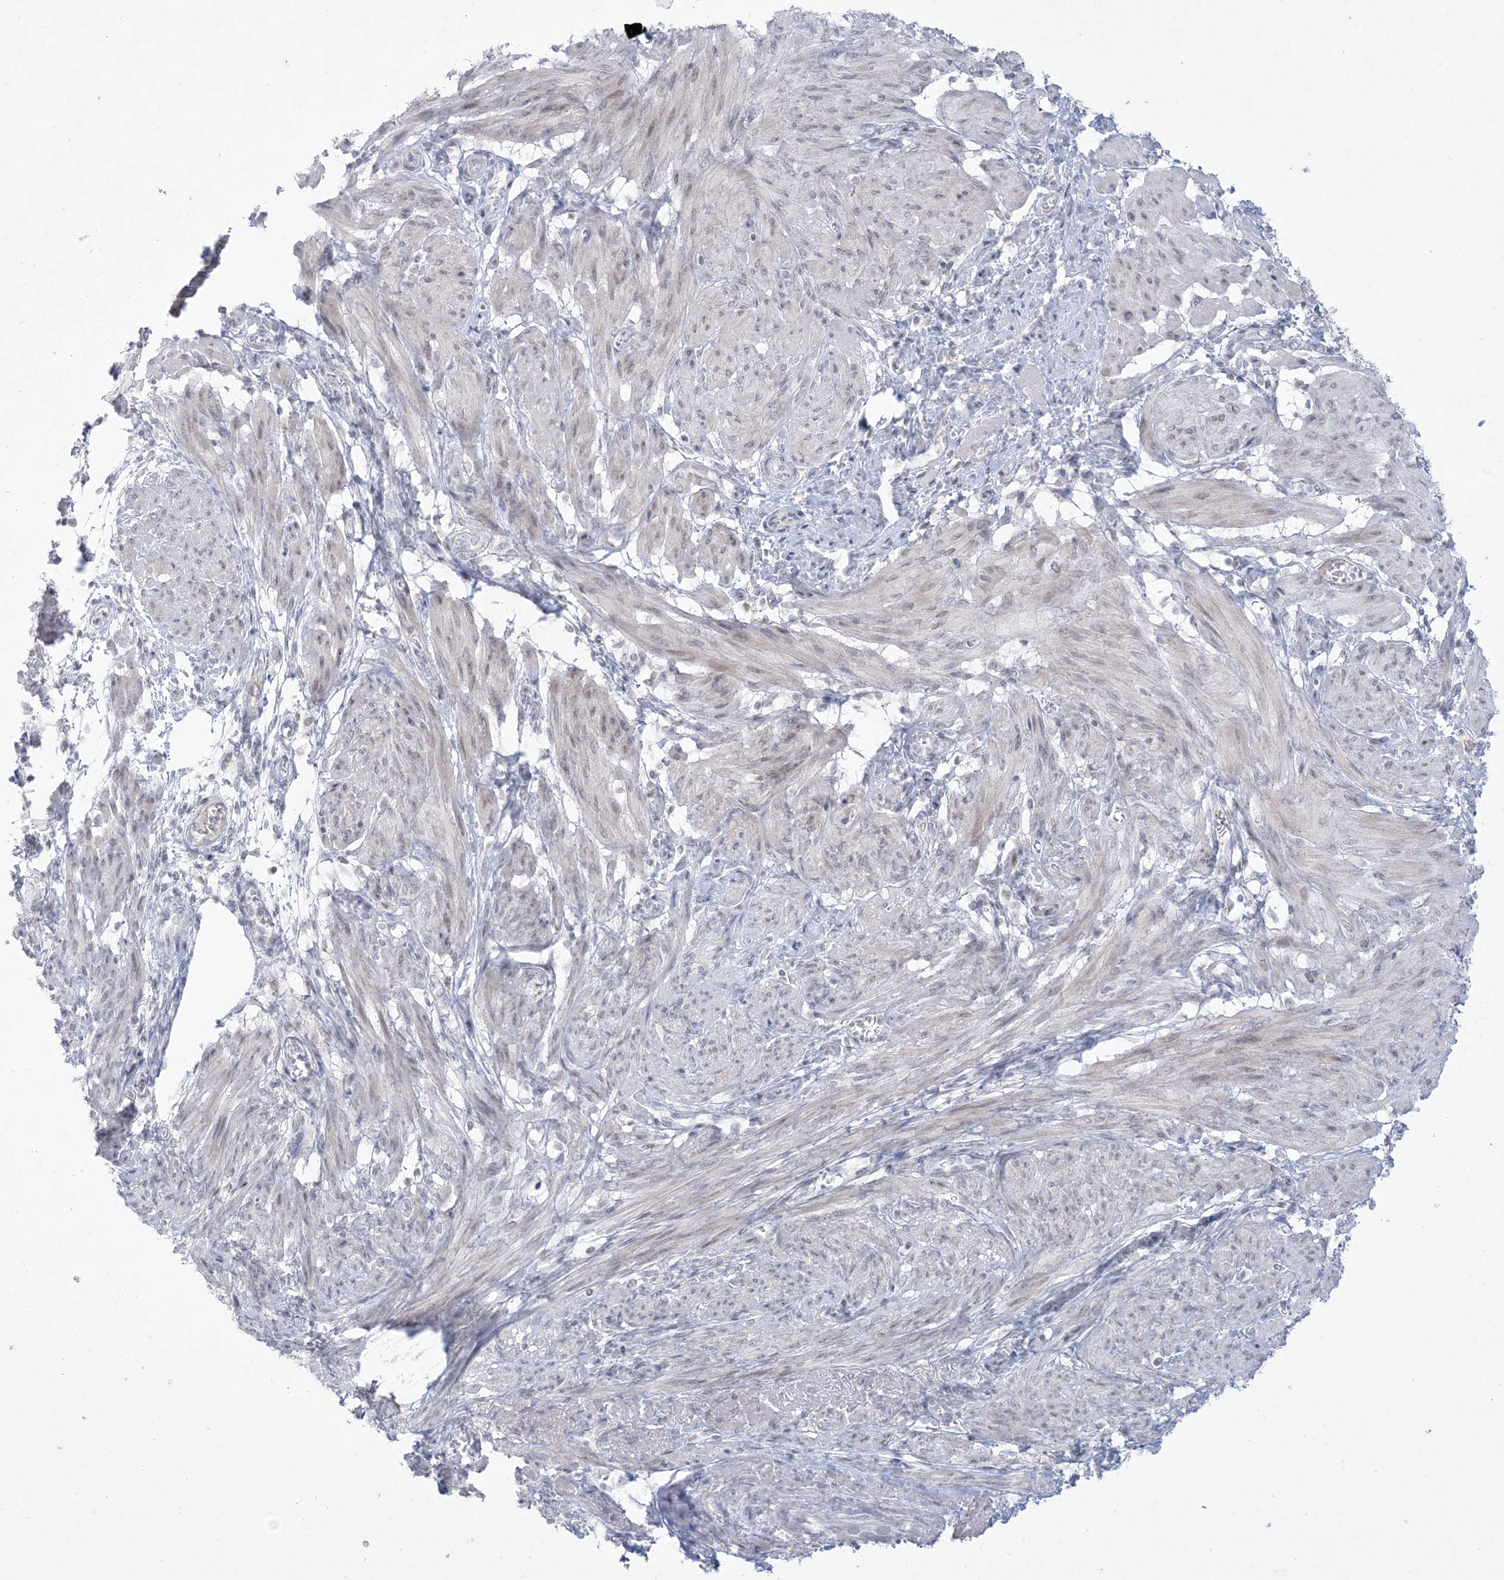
{"staining": {"intensity": "weak", "quantity": "<25%", "location": "nuclear"}, "tissue": "smooth muscle", "cell_type": "Smooth muscle cells", "image_type": "normal", "snomed": [{"axis": "morphology", "description": "Normal tissue, NOS"}, {"axis": "topography", "description": "Smooth muscle"}], "caption": "Smooth muscle cells show no significant positivity in benign smooth muscle. (Immunohistochemistry (ihc), brightfield microscopy, high magnification).", "gene": "HOMEZ", "patient": {"sex": "female", "age": 39}}